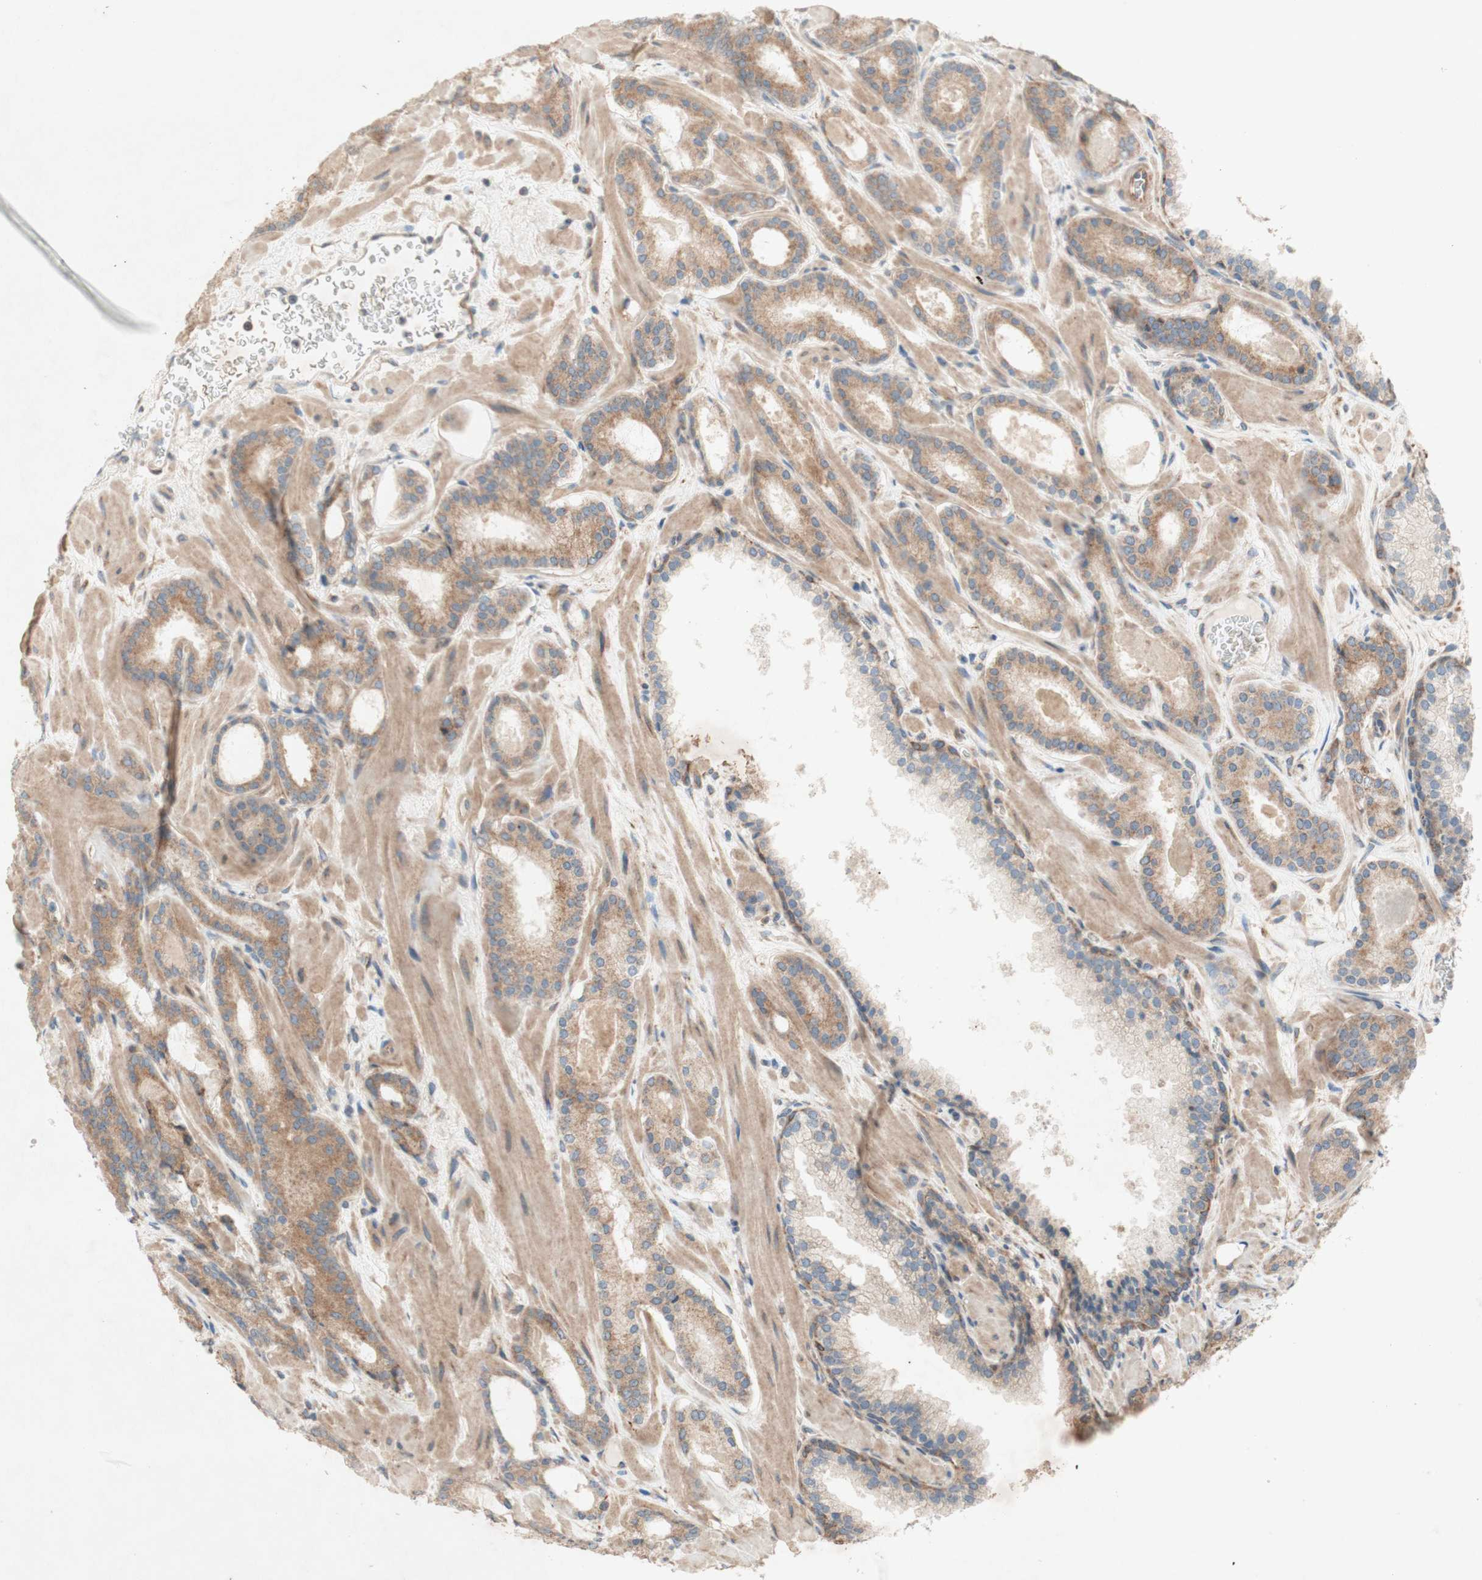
{"staining": {"intensity": "moderate", "quantity": ">75%", "location": "cytoplasmic/membranous"}, "tissue": "prostate cancer", "cell_type": "Tumor cells", "image_type": "cancer", "snomed": [{"axis": "morphology", "description": "Adenocarcinoma, Low grade"}, {"axis": "topography", "description": "Prostate"}], "caption": "A micrograph of human prostate cancer (low-grade adenocarcinoma) stained for a protein shows moderate cytoplasmic/membranous brown staining in tumor cells. (DAB (3,3'-diaminobenzidine) = brown stain, brightfield microscopy at high magnification).", "gene": "SOCS2", "patient": {"sex": "male", "age": 63}}